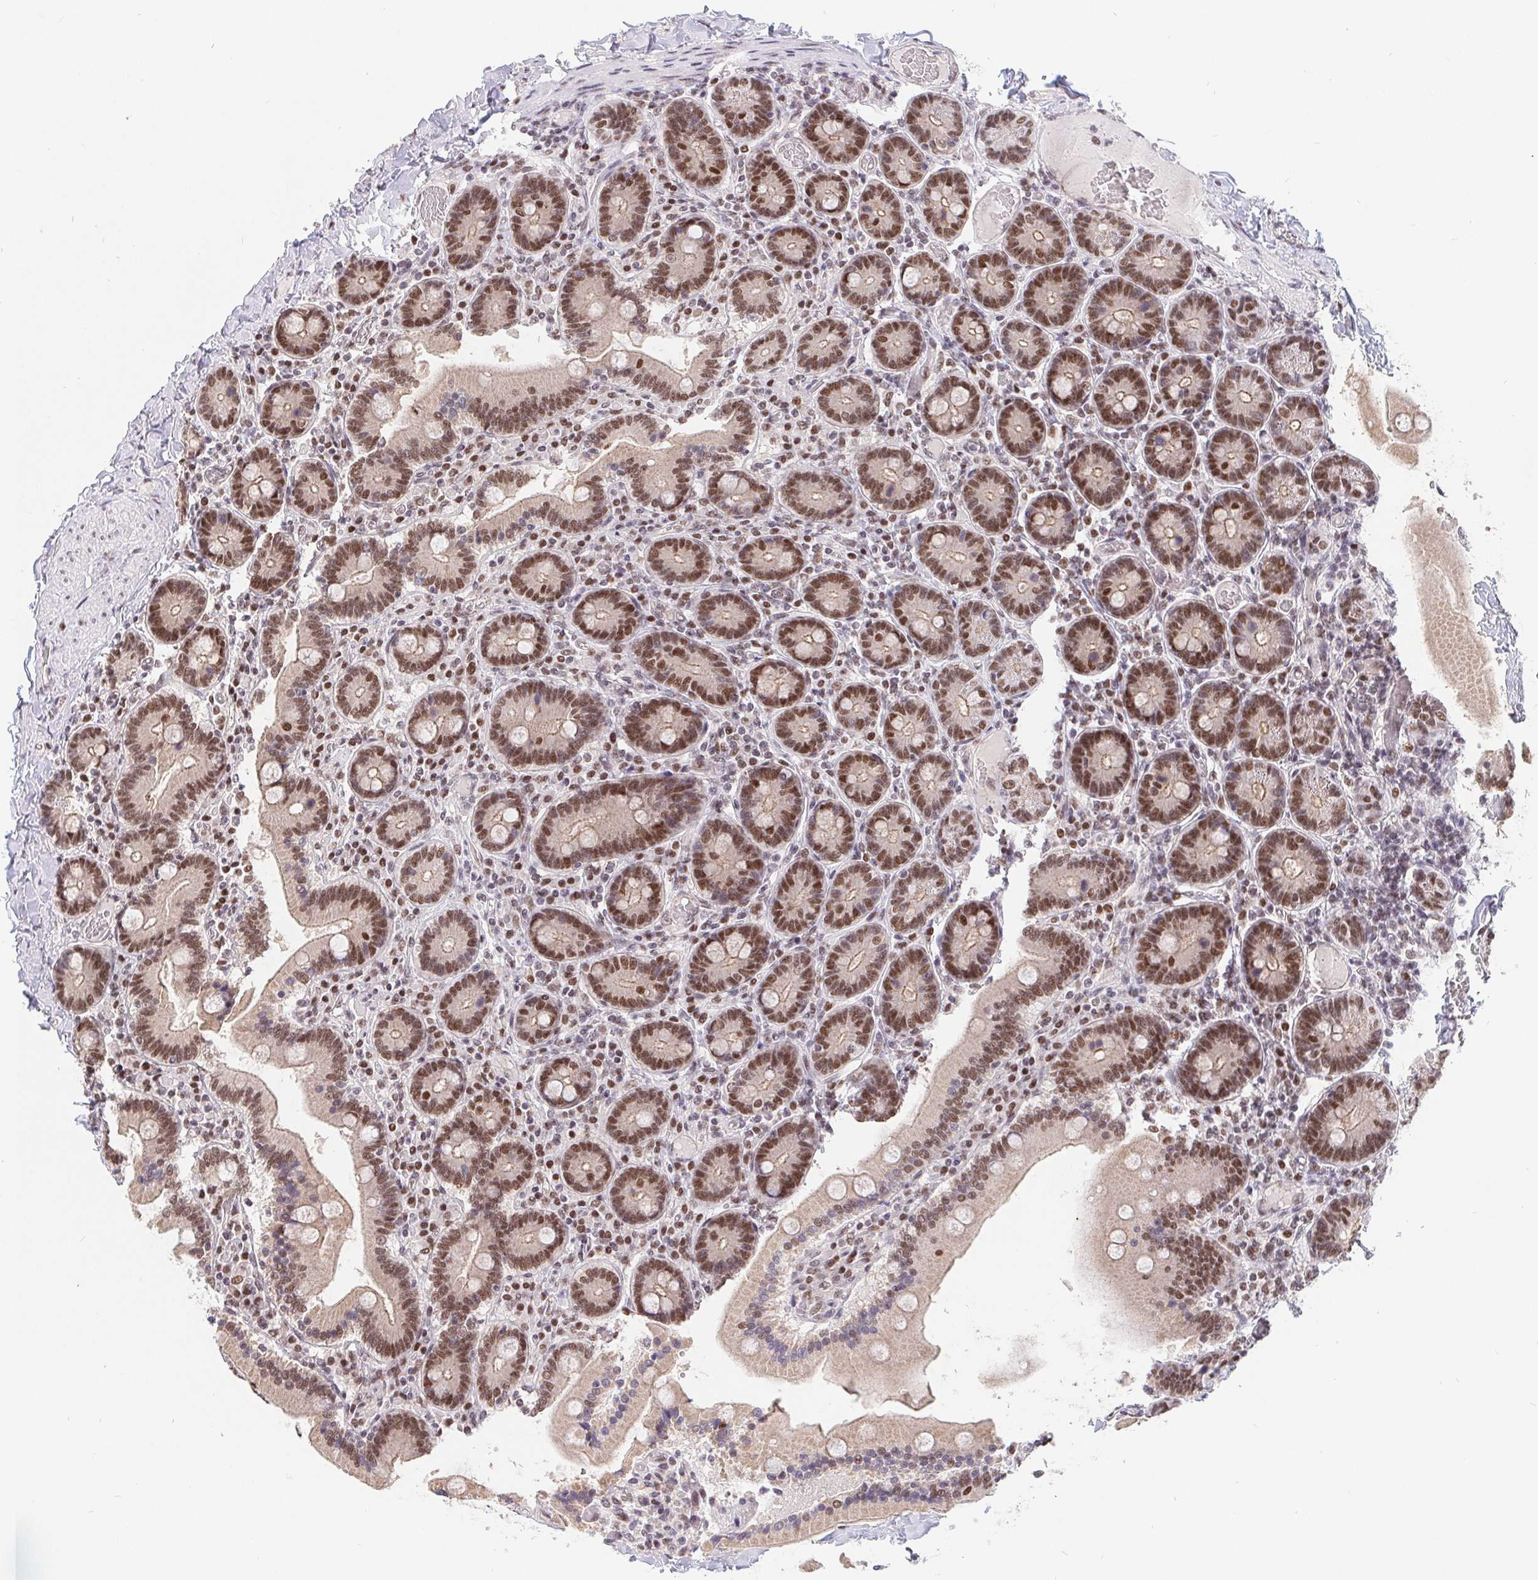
{"staining": {"intensity": "moderate", "quantity": ">75%", "location": "nuclear"}, "tissue": "duodenum", "cell_type": "Glandular cells", "image_type": "normal", "snomed": [{"axis": "morphology", "description": "Normal tissue, NOS"}, {"axis": "topography", "description": "Duodenum"}], "caption": "Protein expression analysis of benign duodenum reveals moderate nuclear expression in approximately >75% of glandular cells. (IHC, brightfield microscopy, high magnification).", "gene": "POU2F1", "patient": {"sex": "female", "age": 62}}